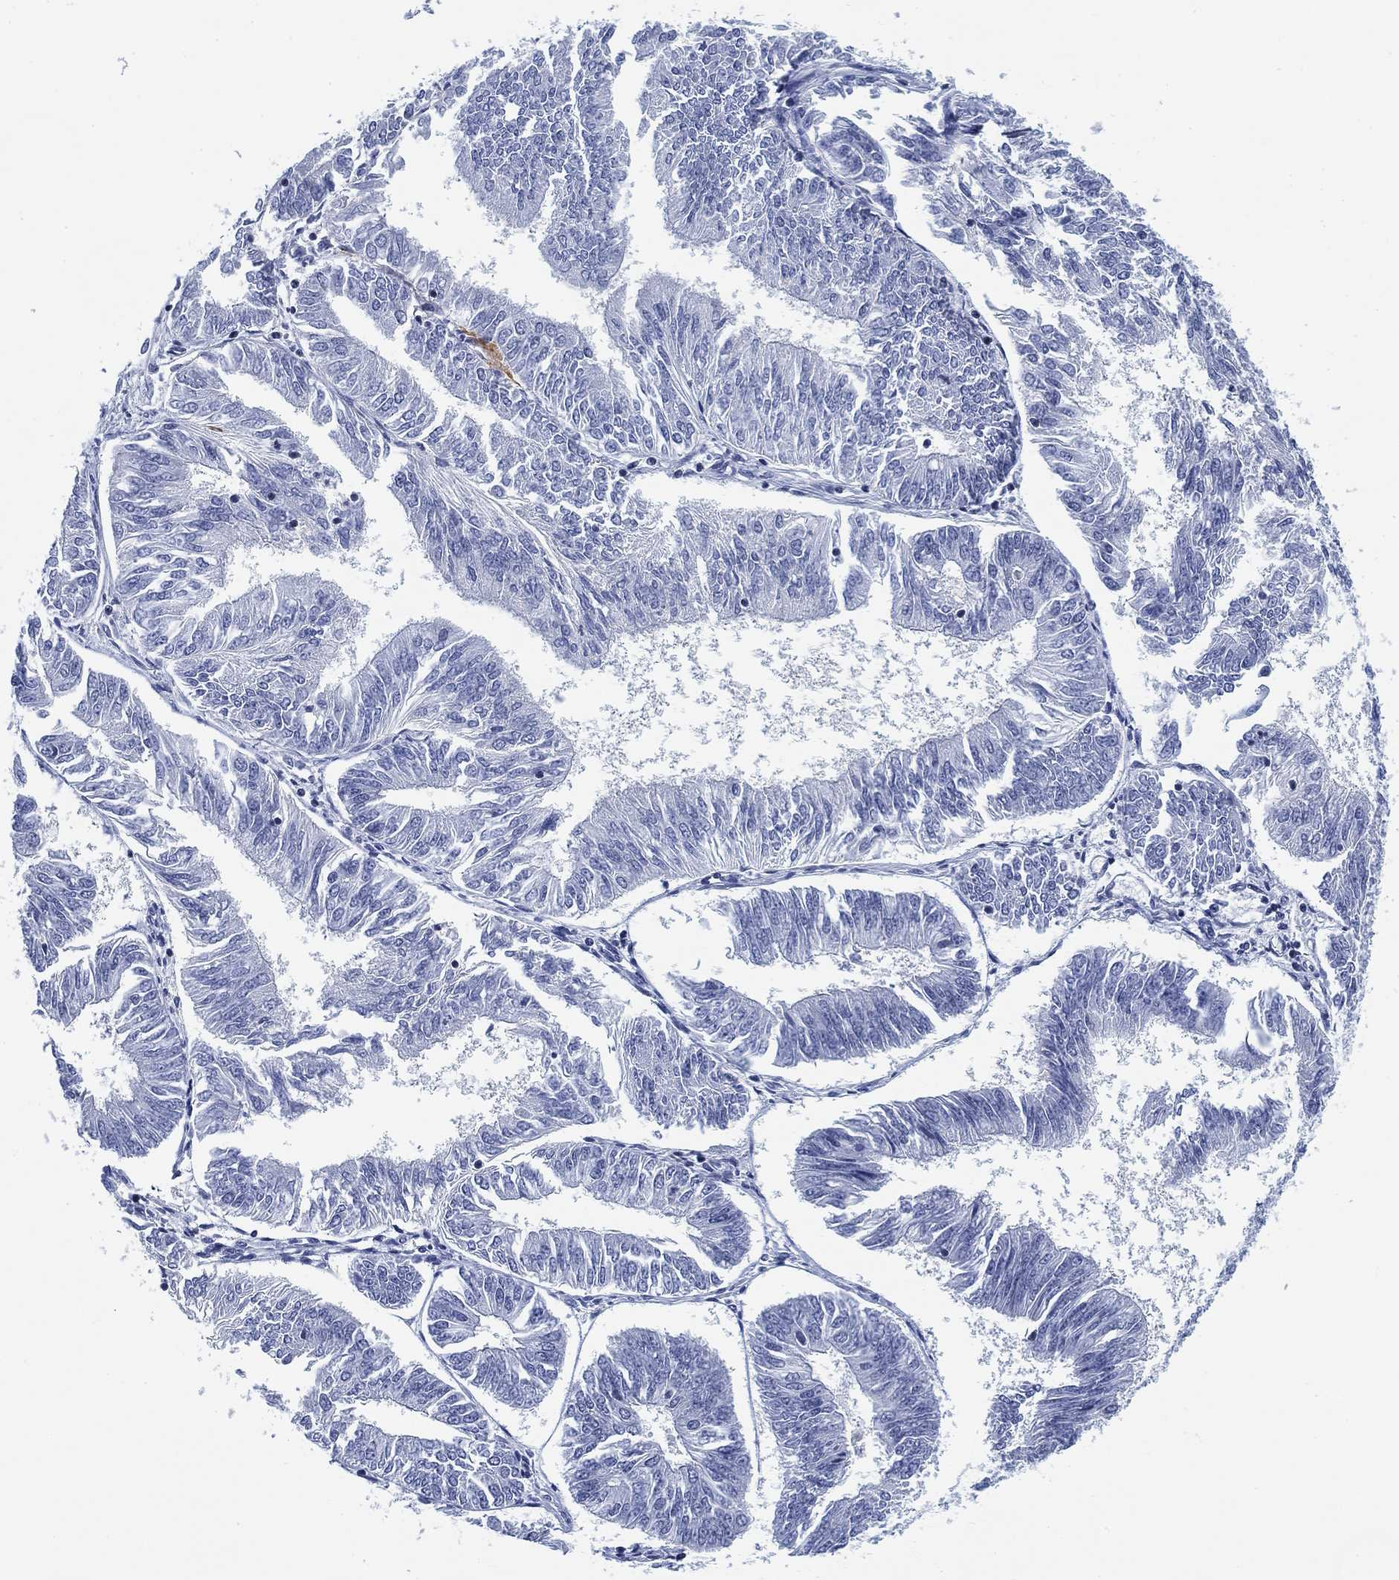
{"staining": {"intensity": "negative", "quantity": "none", "location": "none"}, "tissue": "endometrial cancer", "cell_type": "Tumor cells", "image_type": "cancer", "snomed": [{"axis": "morphology", "description": "Adenocarcinoma, NOS"}, {"axis": "topography", "description": "Endometrium"}], "caption": "The micrograph reveals no significant staining in tumor cells of endometrial cancer.", "gene": "FYB1", "patient": {"sex": "female", "age": 58}}